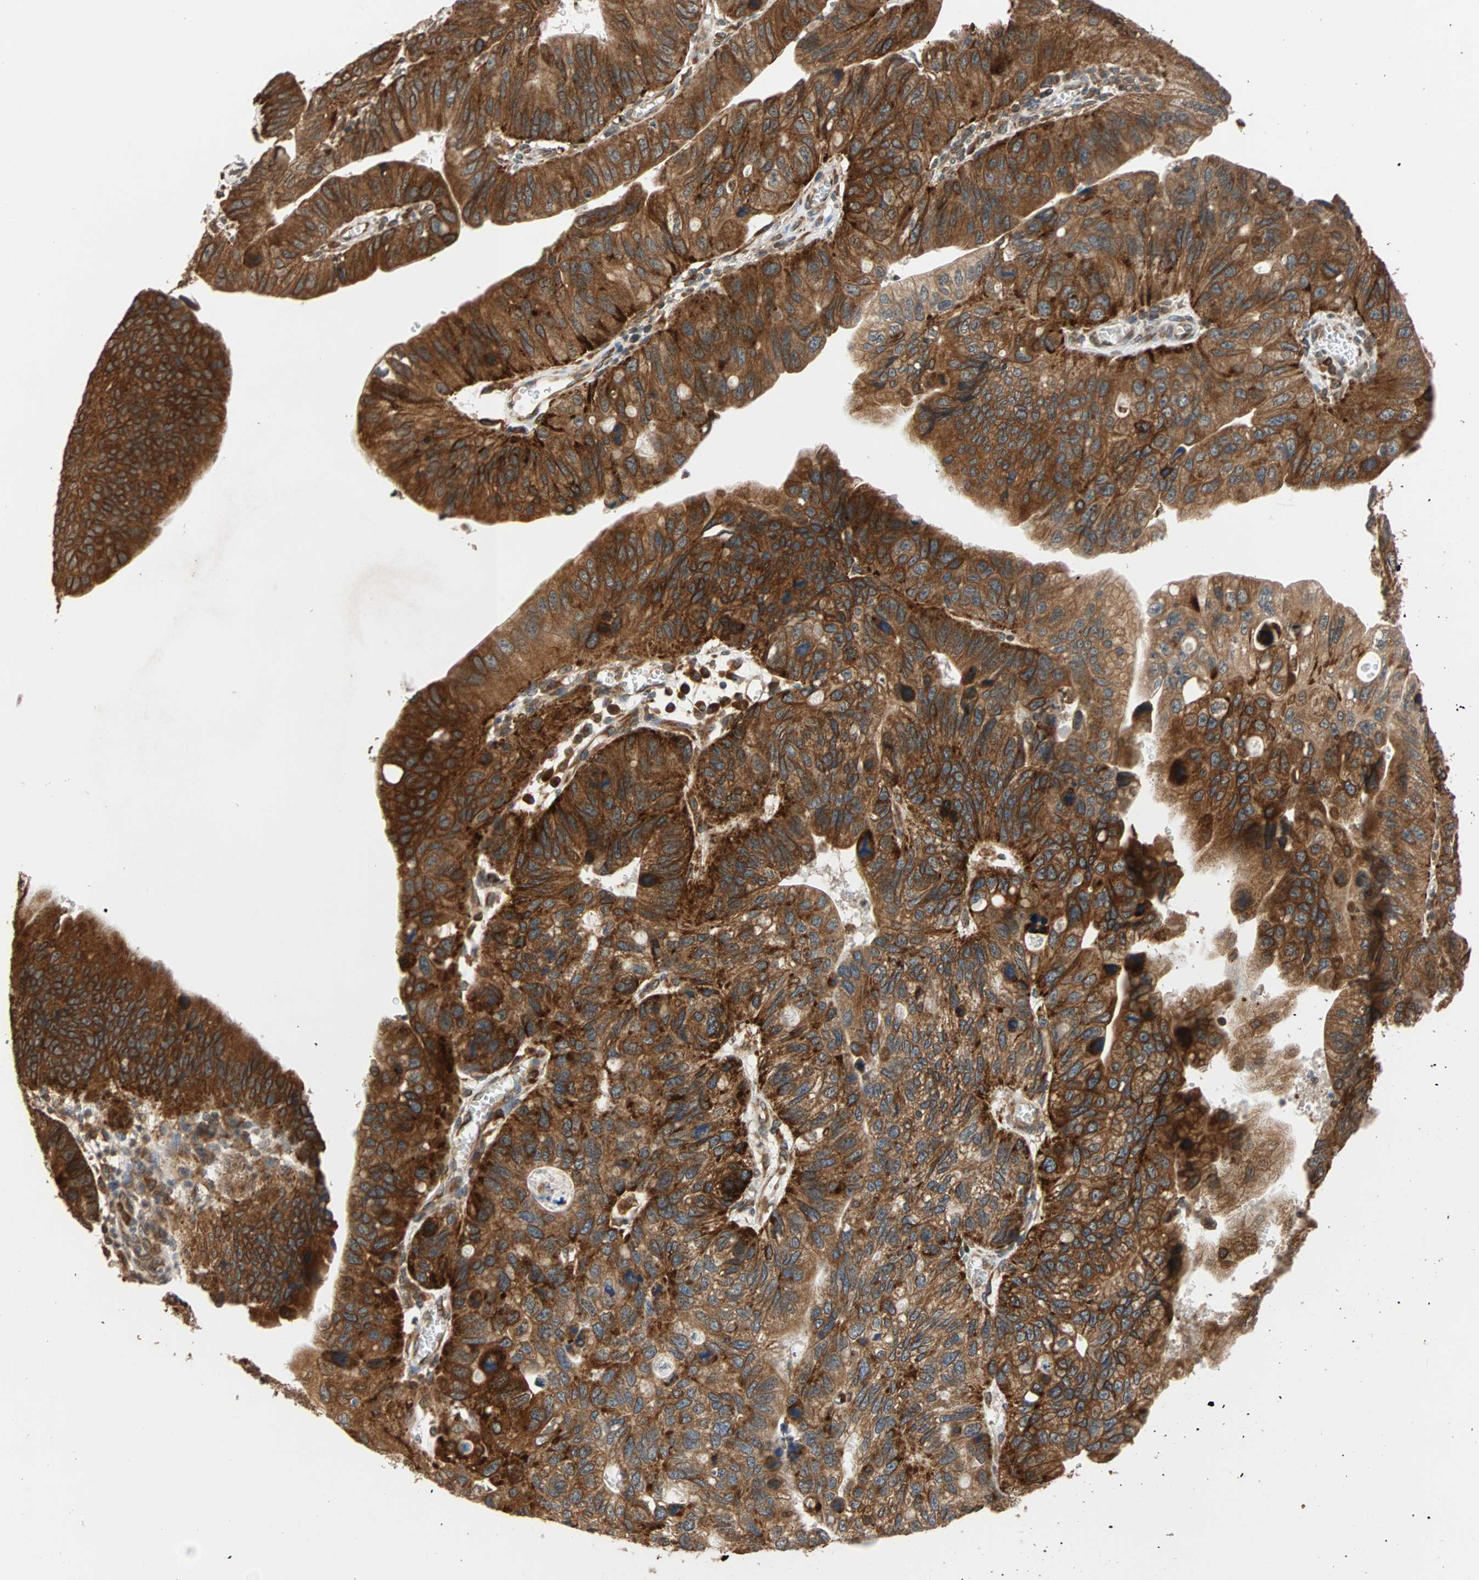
{"staining": {"intensity": "strong", "quantity": ">75%", "location": "cytoplasmic/membranous"}, "tissue": "stomach cancer", "cell_type": "Tumor cells", "image_type": "cancer", "snomed": [{"axis": "morphology", "description": "Adenocarcinoma, NOS"}, {"axis": "topography", "description": "Stomach"}], "caption": "Tumor cells reveal high levels of strong cytoplasmic/membranous staining in about >75% of cells in human stomach cancer.", "gene": "AUP1", "patient": {"sex": "male", "age": 59}}